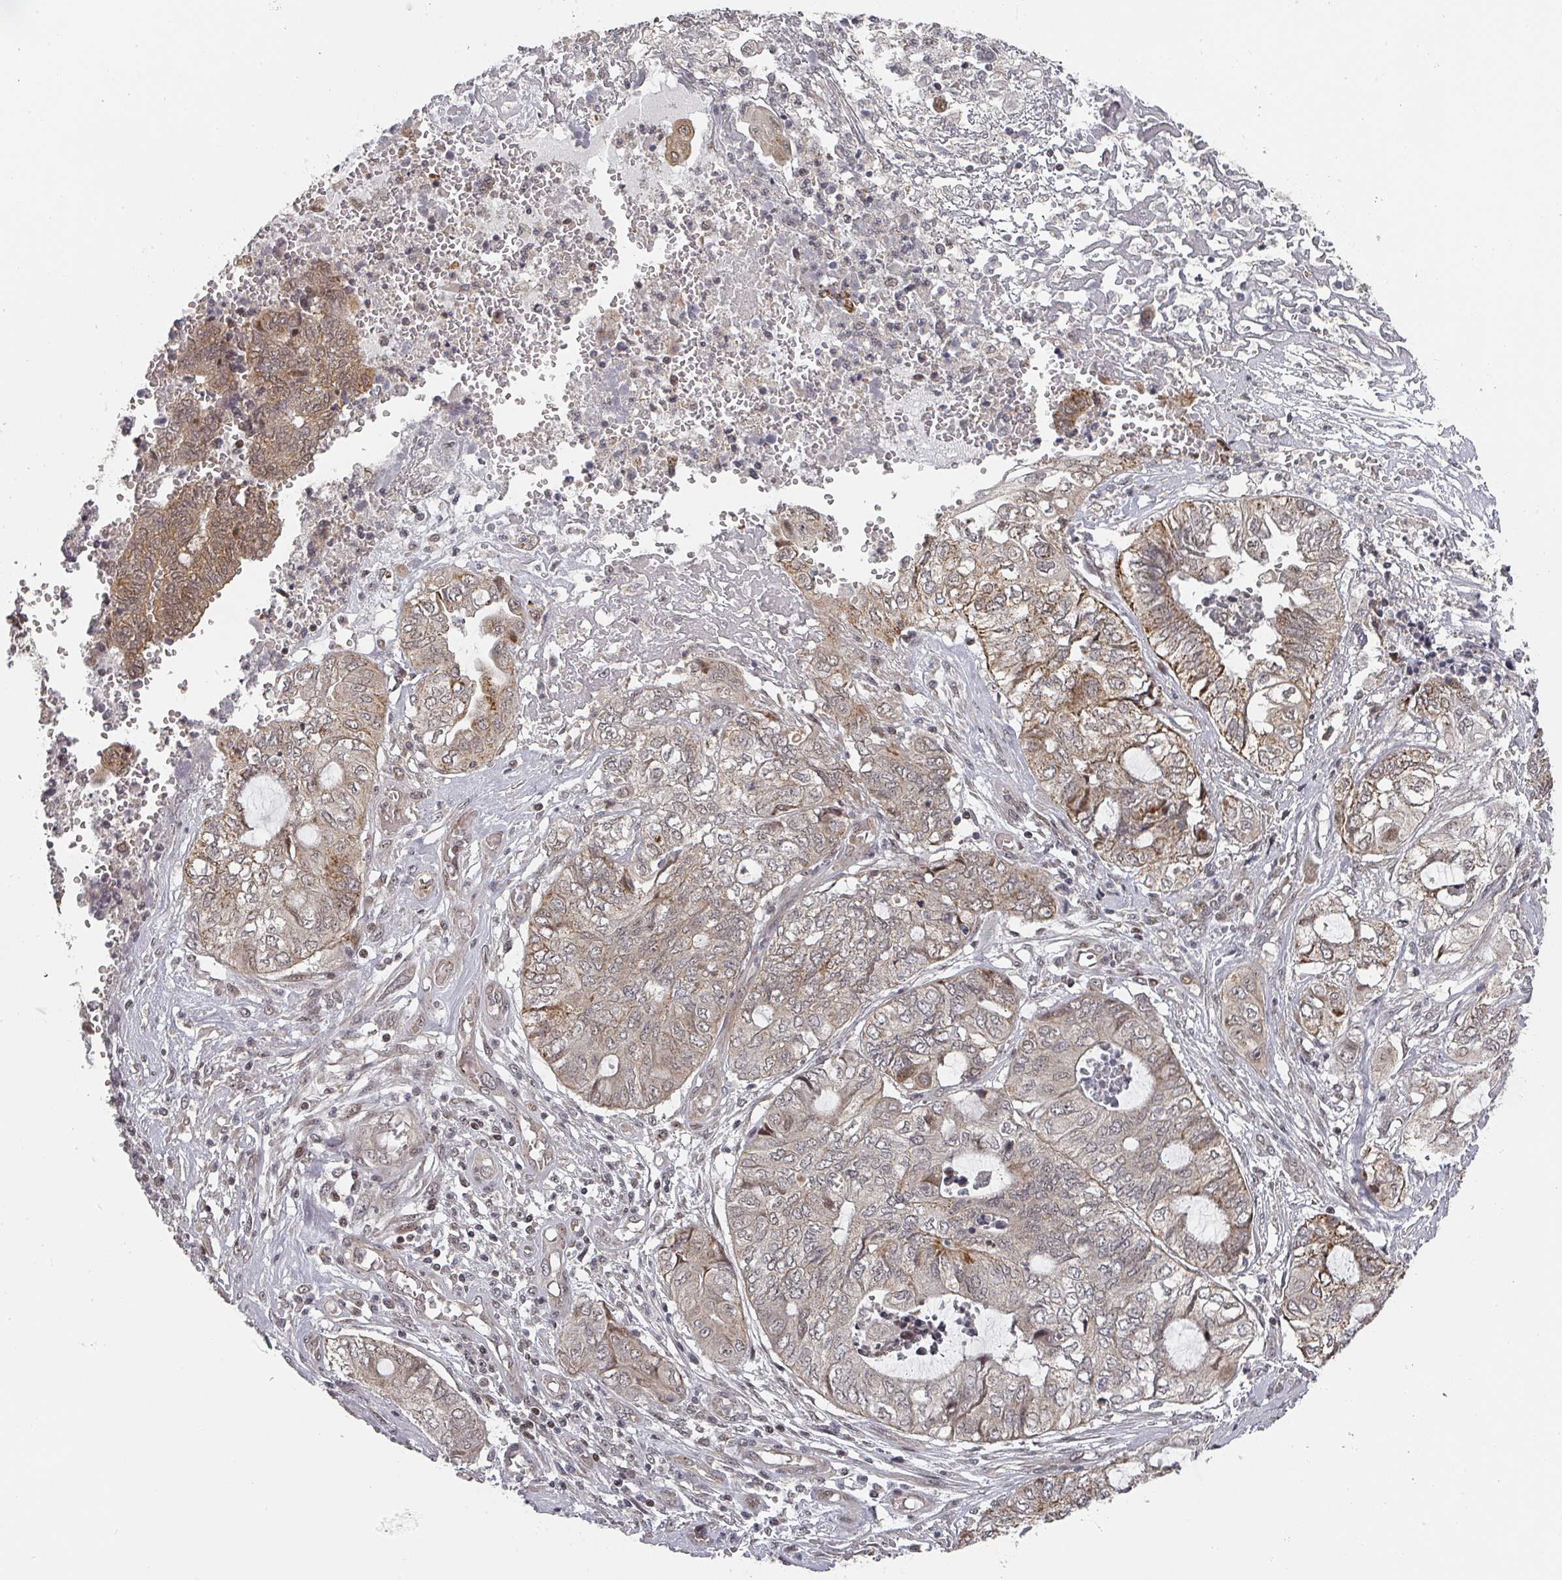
{"staining": {"intensity": "moderate", "quantity": "25%-75%", "location": "cytoplasmic/membranous"}, "tissue": "endometrial cancer", "cell_type": "Tumor cells", "image_type": "cancer", "snomed": [{"axis": "morphology", "description": "Adenocarcinoma, NOS"}, {"axis": "topography", "description": "Uterus"}, {"axis": "topography", "description": "Endometrium"}], "caption": "Protein staining exhibits moderate cytoplasmic/membranous expression in approximately 25%-75% of tumor cells in endometrial cancer. (DAB IHC, brown staining for protein, blue staining for nuclei).", "gene": "KIF1C", "patient": {"sex": "female", "age": 70}}